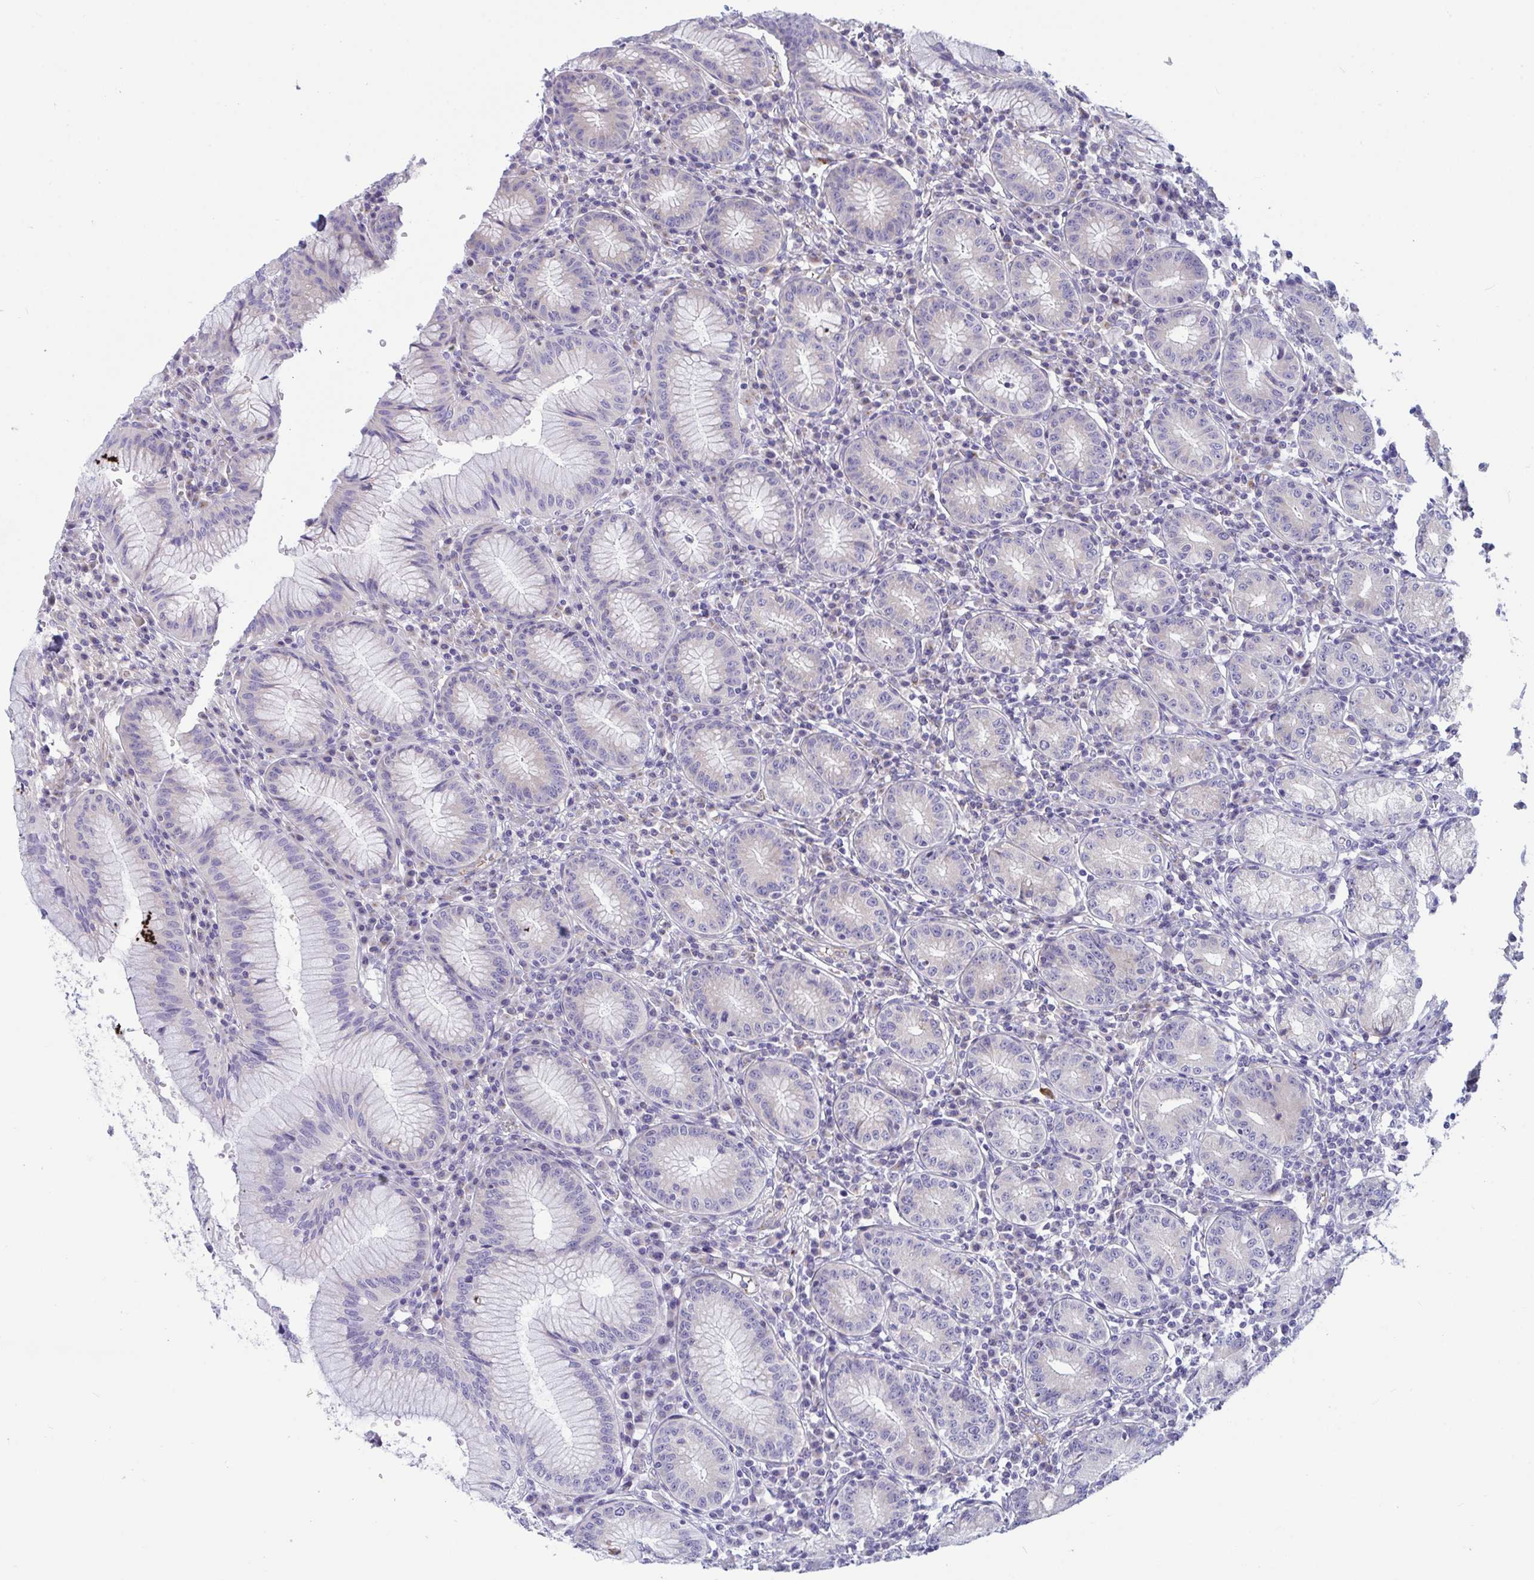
{"staining": {"intensity": "negative", "quantity": "none", "location": "none"}, "tissue": "stomach", "cell_type": "Glandular cells", "image_type": "normal", "snomed": [{"axis": "morphology", "description": "Normal tissue, NOS"}, {"axis": "topography", "description": "Stomach"}], "caption": "This is an IHC photomicrograph of unremarkable human stomach. There is no positivity in glandular cells.", "gene": "OXLD1", "patient": {"sex": "male", "age": 55}}